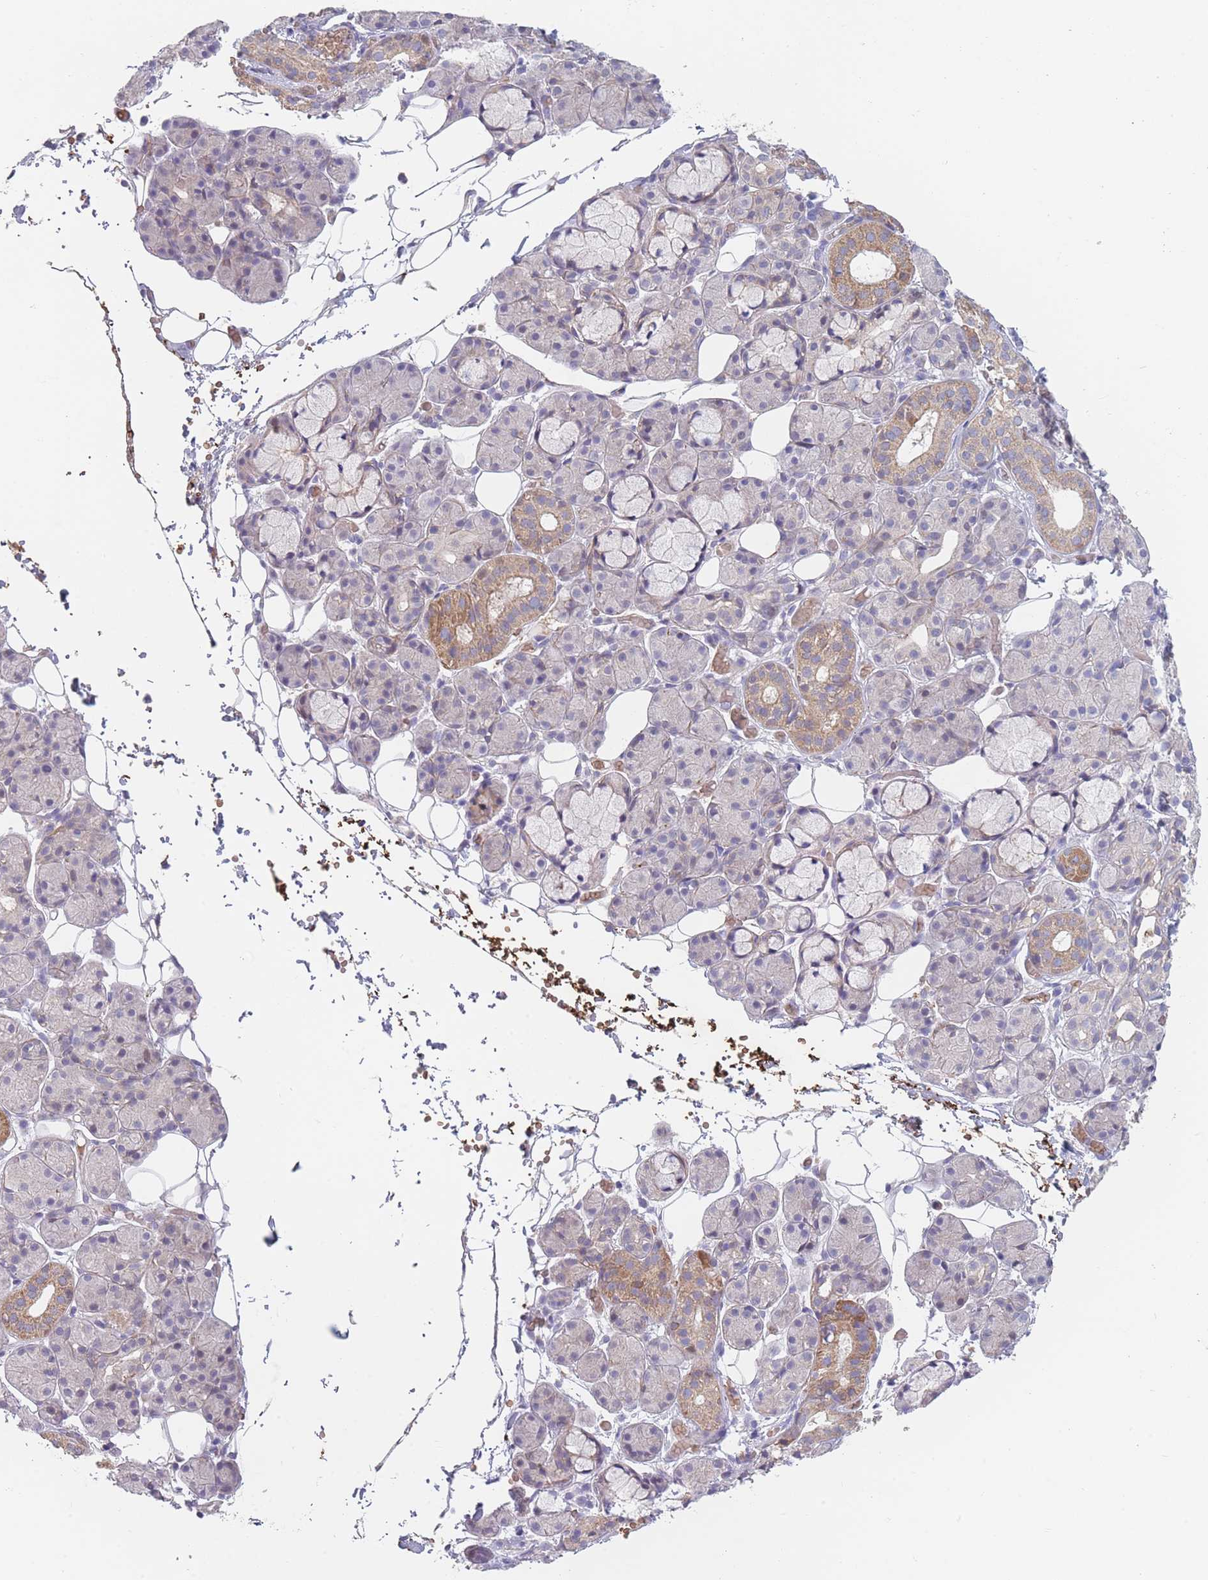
{"staining": {"intensity": "moderate", "quantity": "<25%", "location": "cytoplasmic/membranous"}, "tissue": "salivary gland", "cell_type": "Glandular cells", "image_type": "normal", "snomed": [{"axis": "morphology", "description": "Normal tissue, NOS"}, {"axis": "topography", "description": "Salivary gland"}], "caption": "This photomicrograph reveals immunohistochemistry staining of benign salivary gland, with low moderate cytoplasmic/membranous expression in about <25% of glandular cells.", "gene": "SMPD4", "patient": {"sex": "male", "age": 63}}